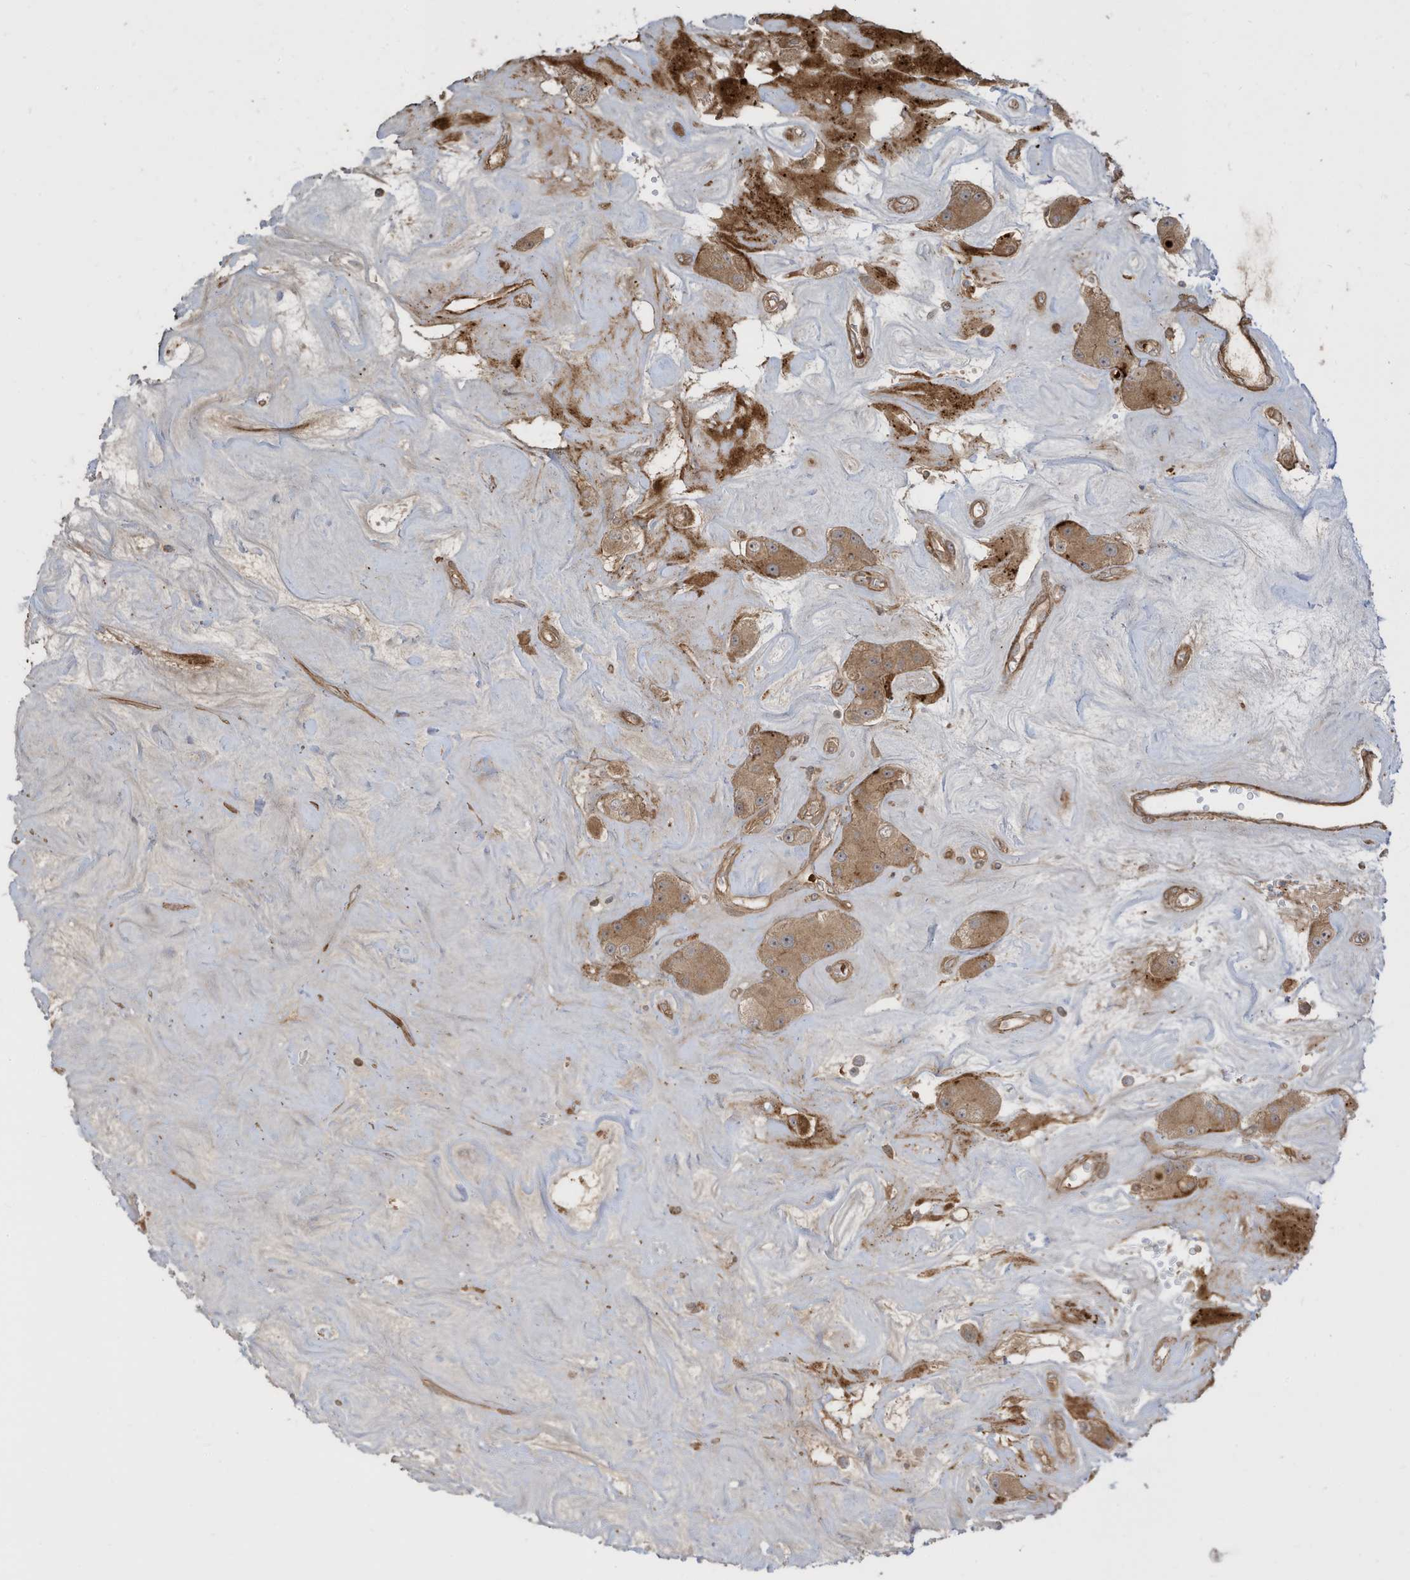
{"staining": {"intensity": "moderate", "quantity": ">75%", "location": "cytoplasmic/membranous"}, "tissue": "carcinoid", "cell_type": "Tumor cells", "image_type": "cancer", "snomed": [{"axis": "morphology", "description": "Carcinoid, malignant, NOS"}, {"axis": "topography", "description": "Pancreas"}], "caption": "Protein staining by IHC shows moderate cytoplasmic/membranous staining in approximately >75% of tumor cells in carcinoid (malignant). (Brightfield microscopy of DAB IHC at high magnification).", "gene": "ENTR1", "patient": {"sex": "male", "age": 41}}